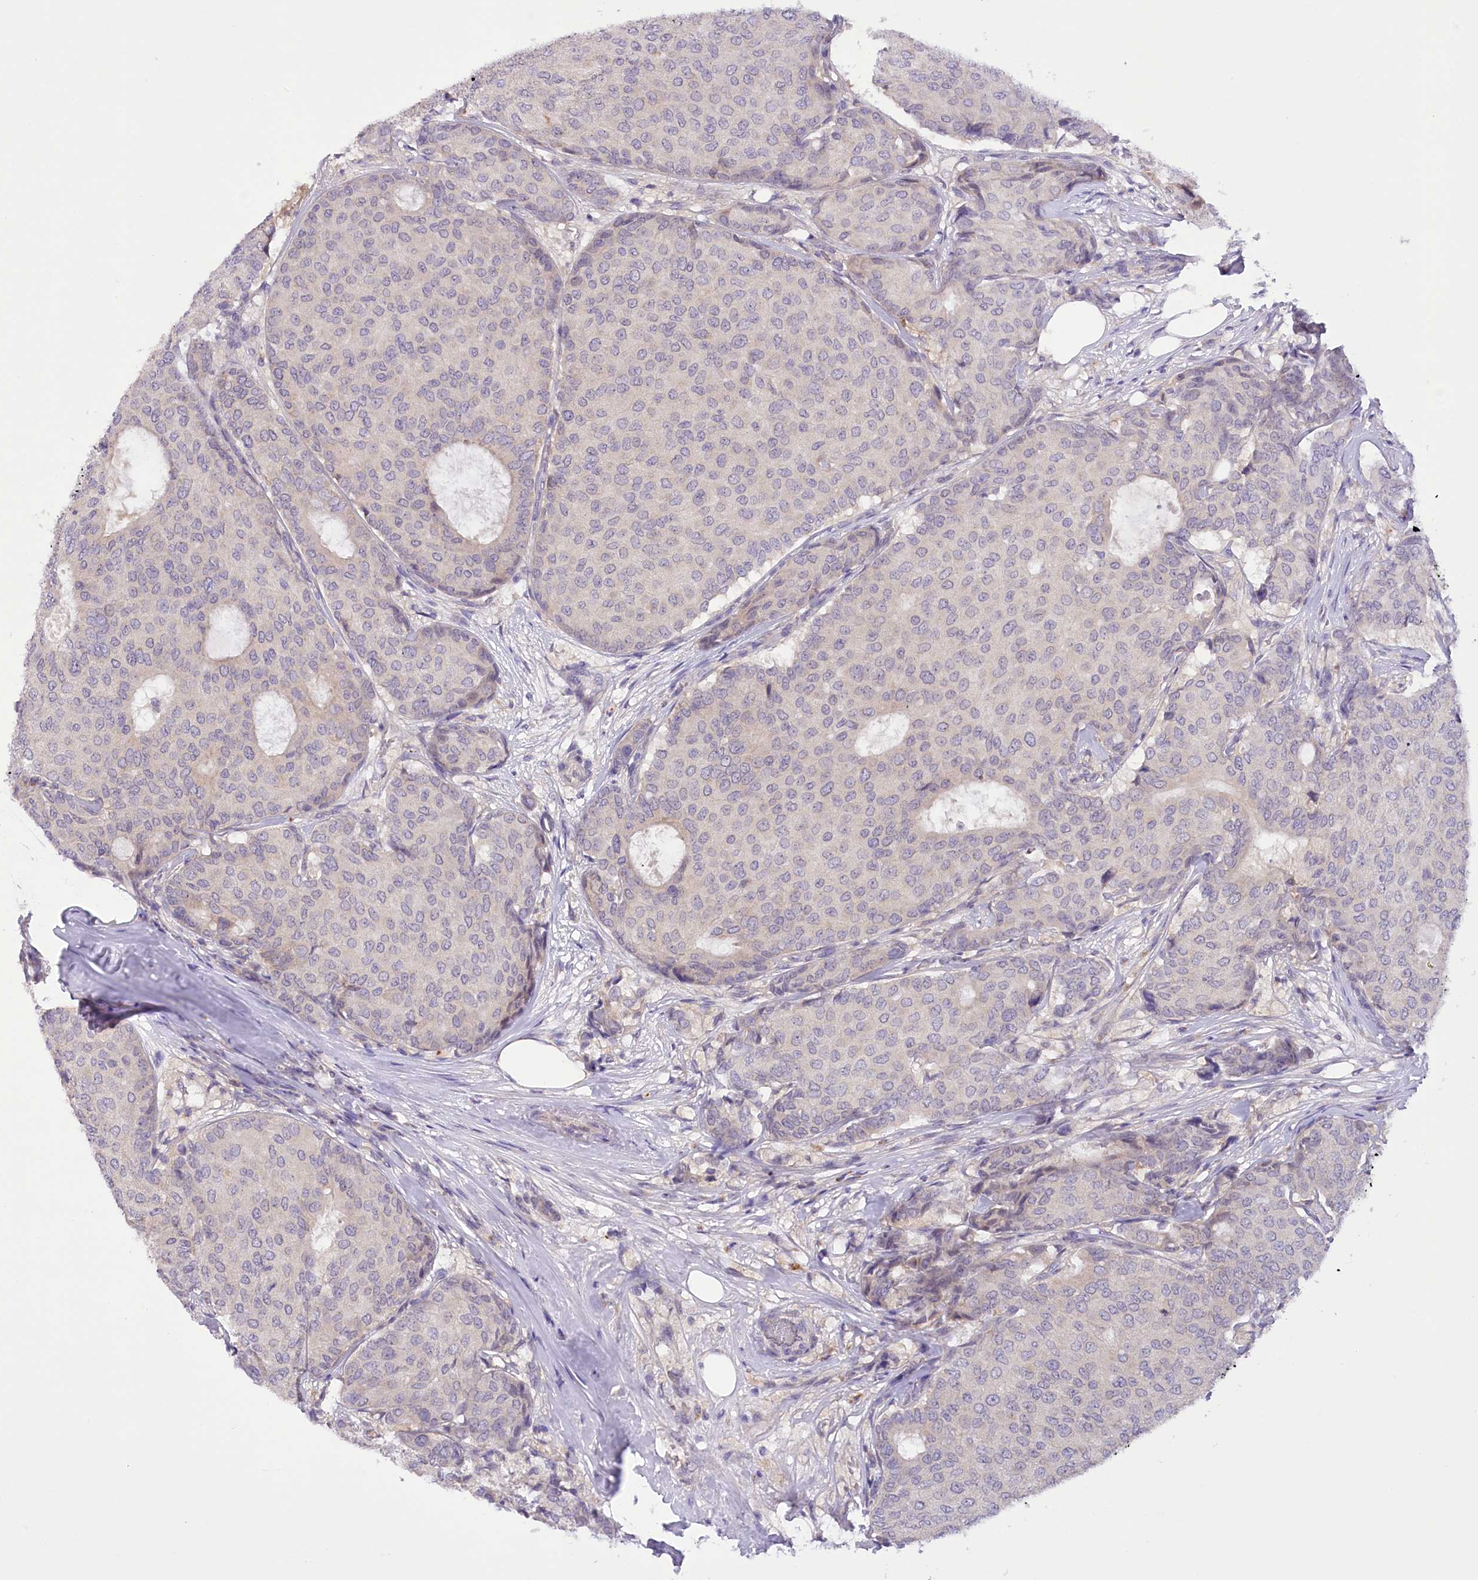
{"staining": {"intensity": "weak", "quantity": "<25%", "location": "cytoplasmic/membranous"}, "tissue": "breast cancer", "cell_type": "Tumor cells", "image_type": "cancer", "snomed": [{"axis": "morphology", "description": "Duct carcinoma"}, {"axis": "topography", "description": "Breast"}], "caption": "Tumor cells show no significant staining in intraductal carcinoma (breast).", "gene": "DCUN1D1", "patient": {"sex": "female", "age": 75}}